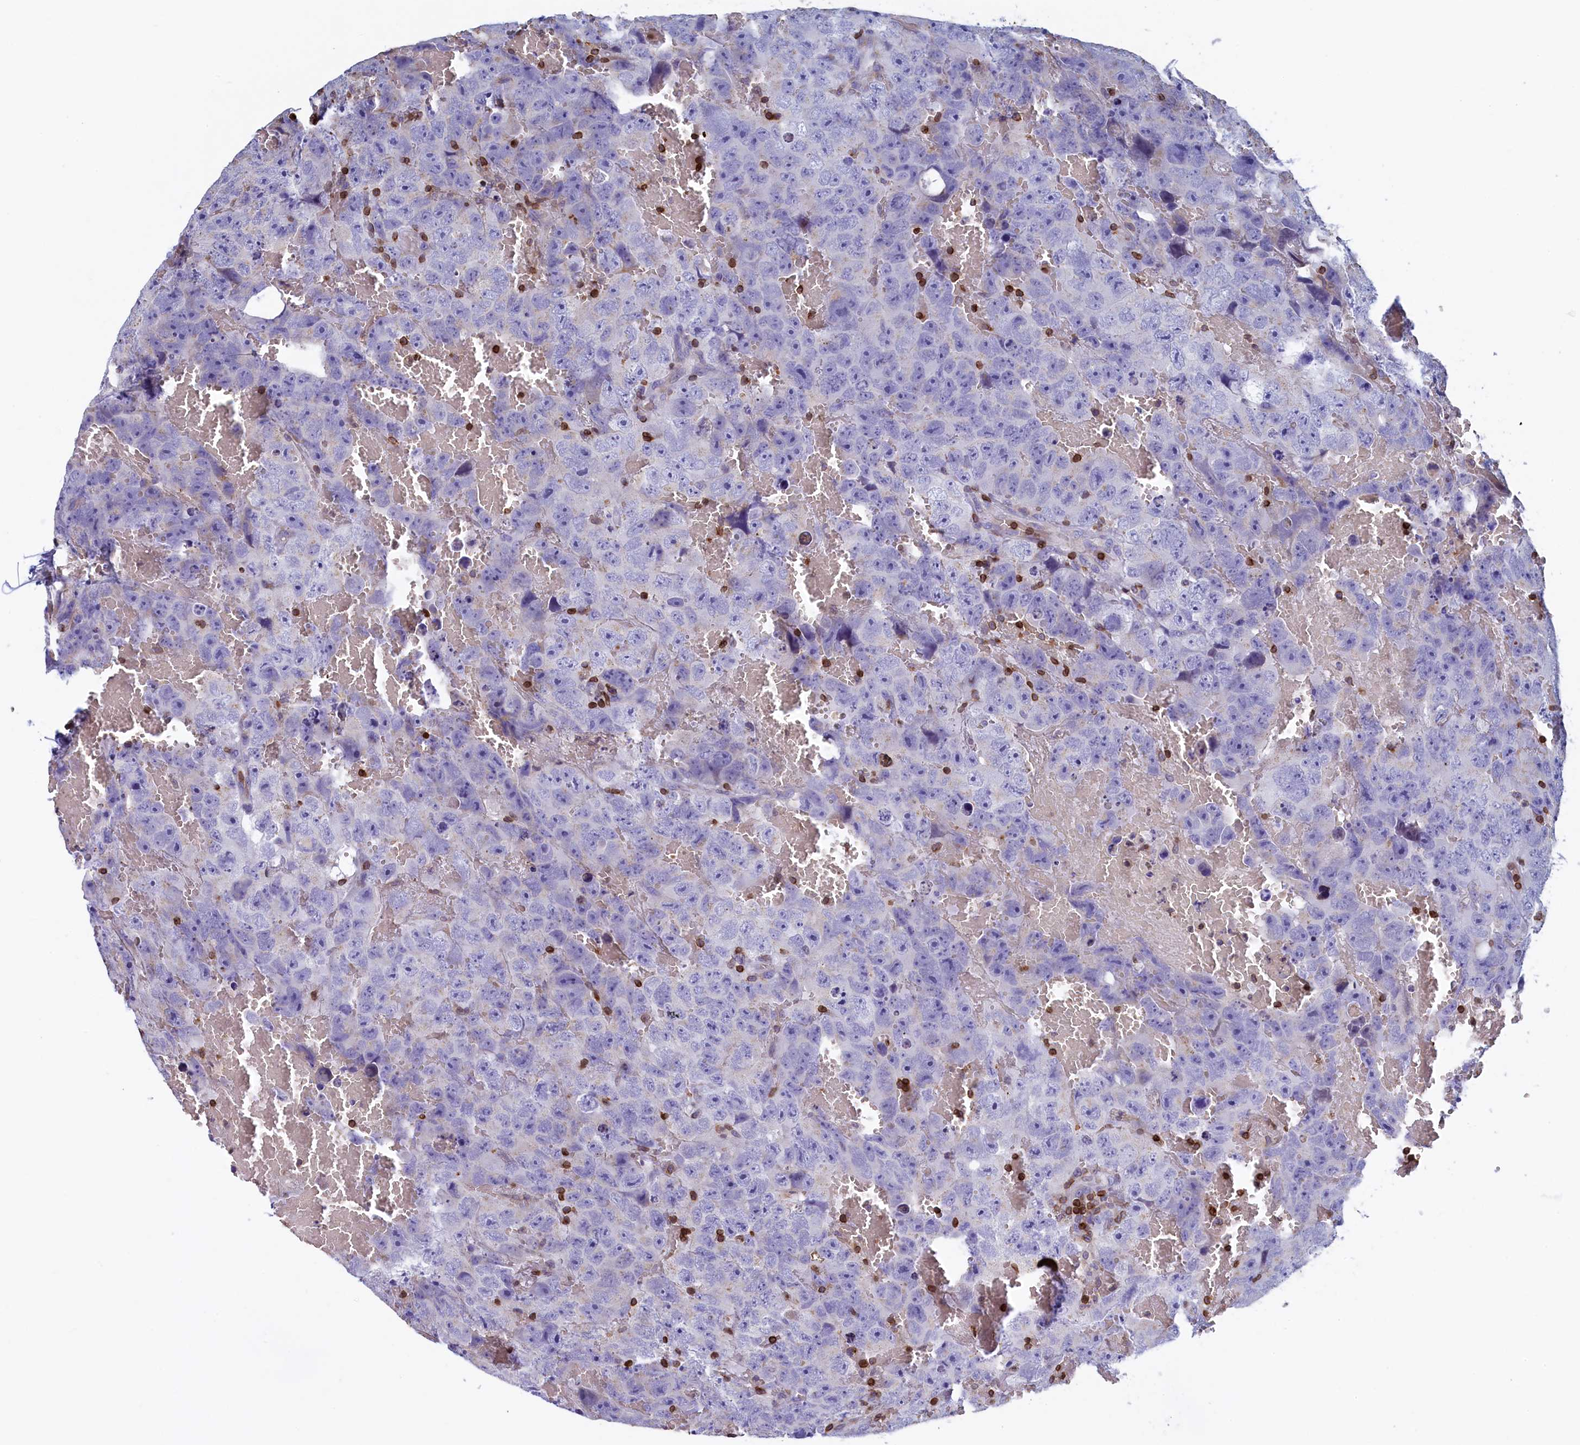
{"staining": {"intensity": "negative", "quantity": "none", "location": "none"}, "tissue": "testis cancer", "cell_type": "Tumor cells", "image_type": "cancer", "snomed": [{"axis": "morphology", "description": "Carcinoma, Embryonal, NOS"}, {"axis": "topography", "description": "Testis"}], "caption": "IHC of human testis embryonal carcinoma demonstrates no positivity in tumor cells. (DAB (3,3'-diaminobenzidine) IHC, high magnification).", "gene": "TRAF3IP3", "patient": {"sex": "male", "age": 45}}